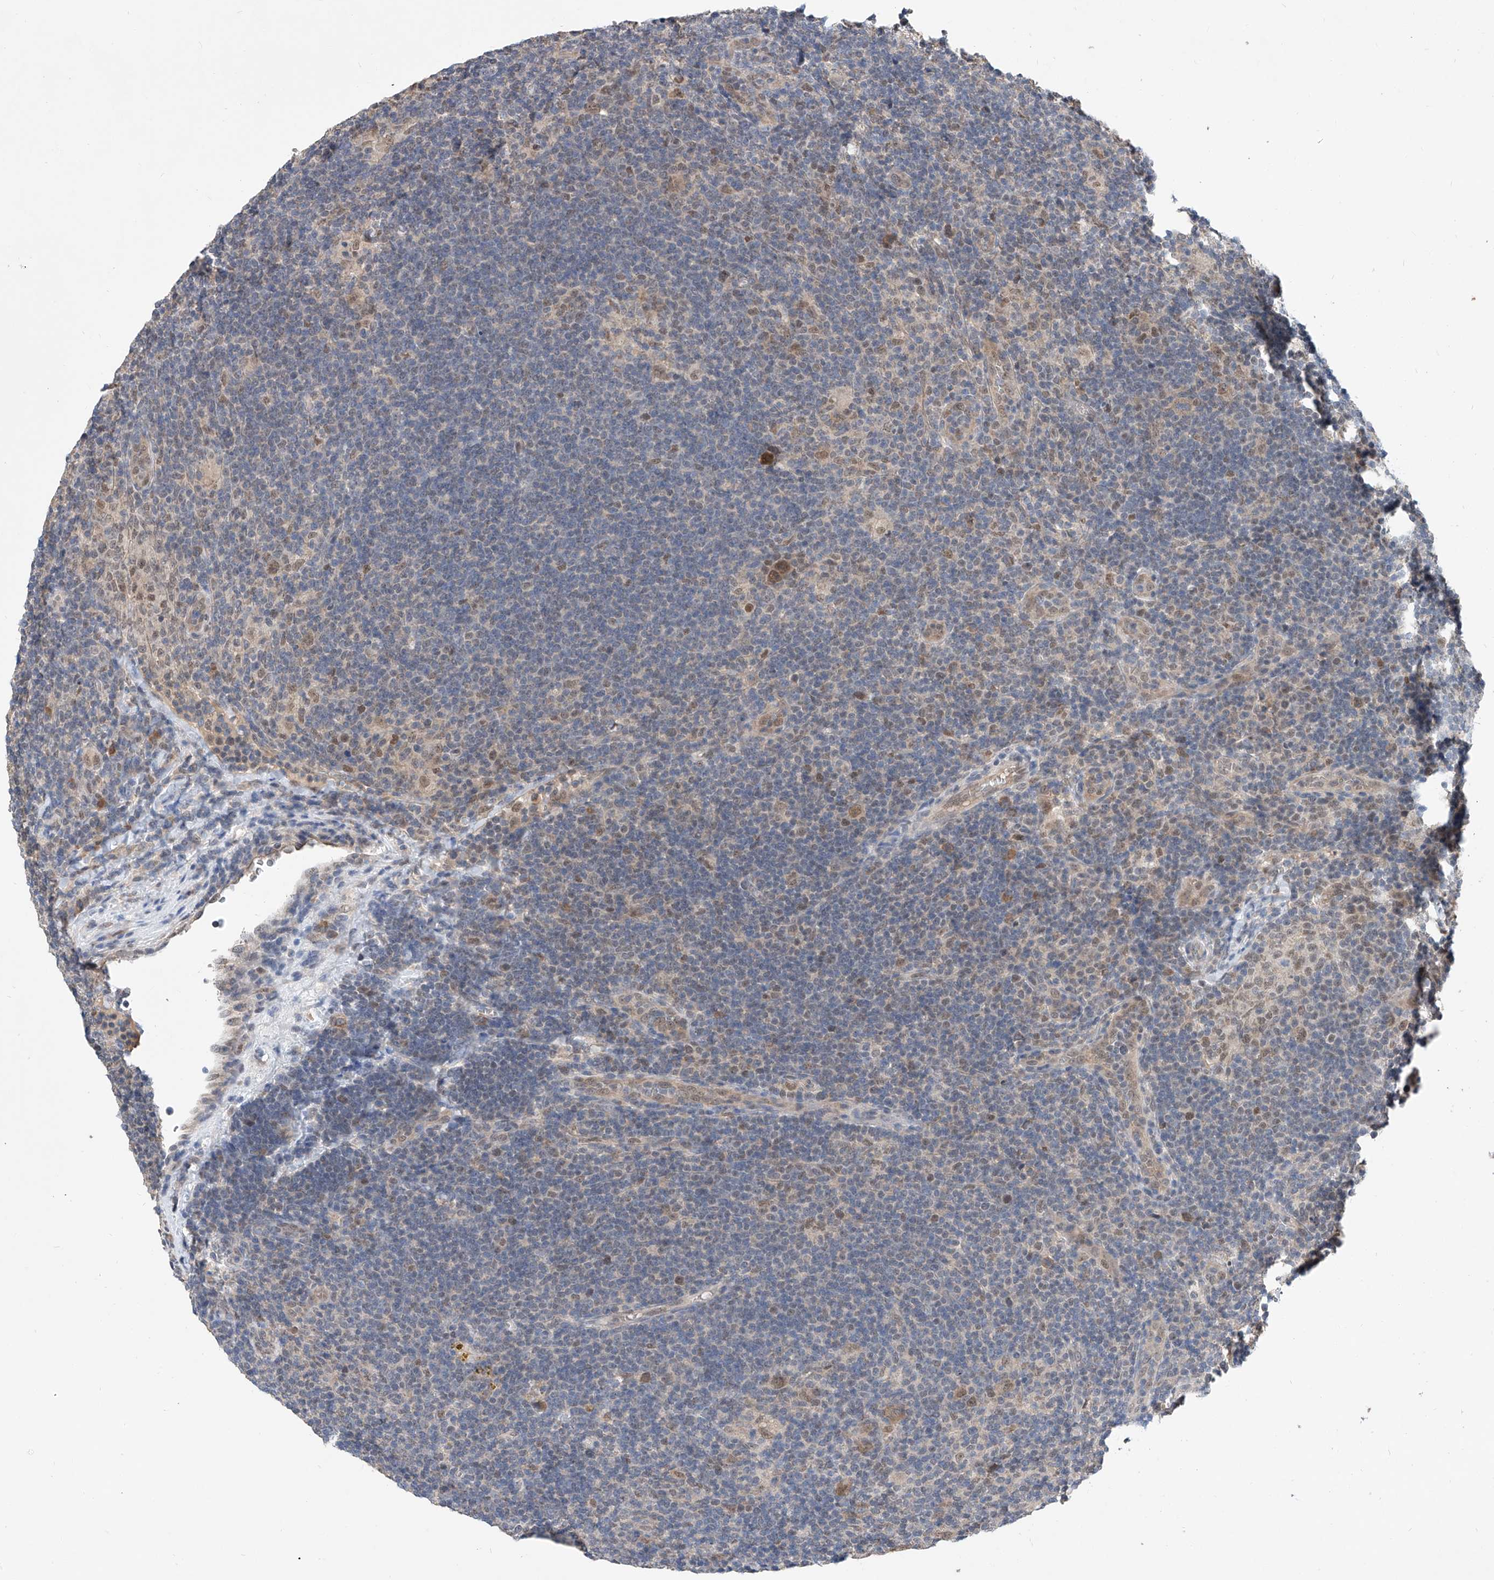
{"staining": {"intensity": "weak", "quantity": ">75%", "location": "cytoplasmic/membranous,nuclear"}, "tissue": "lymphoma", "cell_type": "Tumor cells", "image_type": "cancer", "snomed": [{"axis": "morphology", "description": "Hodgkin's disease, NOS"}, {"axis": "topography", "description": "Lymph node"}], "caption": "Immunohistochemical staining of human lymphoma displays low levels of weak cytoplasmic/membranous and nuclear staining in about >75% of tumor cells. The staining was performed using DAB, with brown indicating positive protein expression. Nuclei are stained blue with hematoxylin.", "gene": "CARMIL3", "patient": {"sex": "female", "age": 57}}